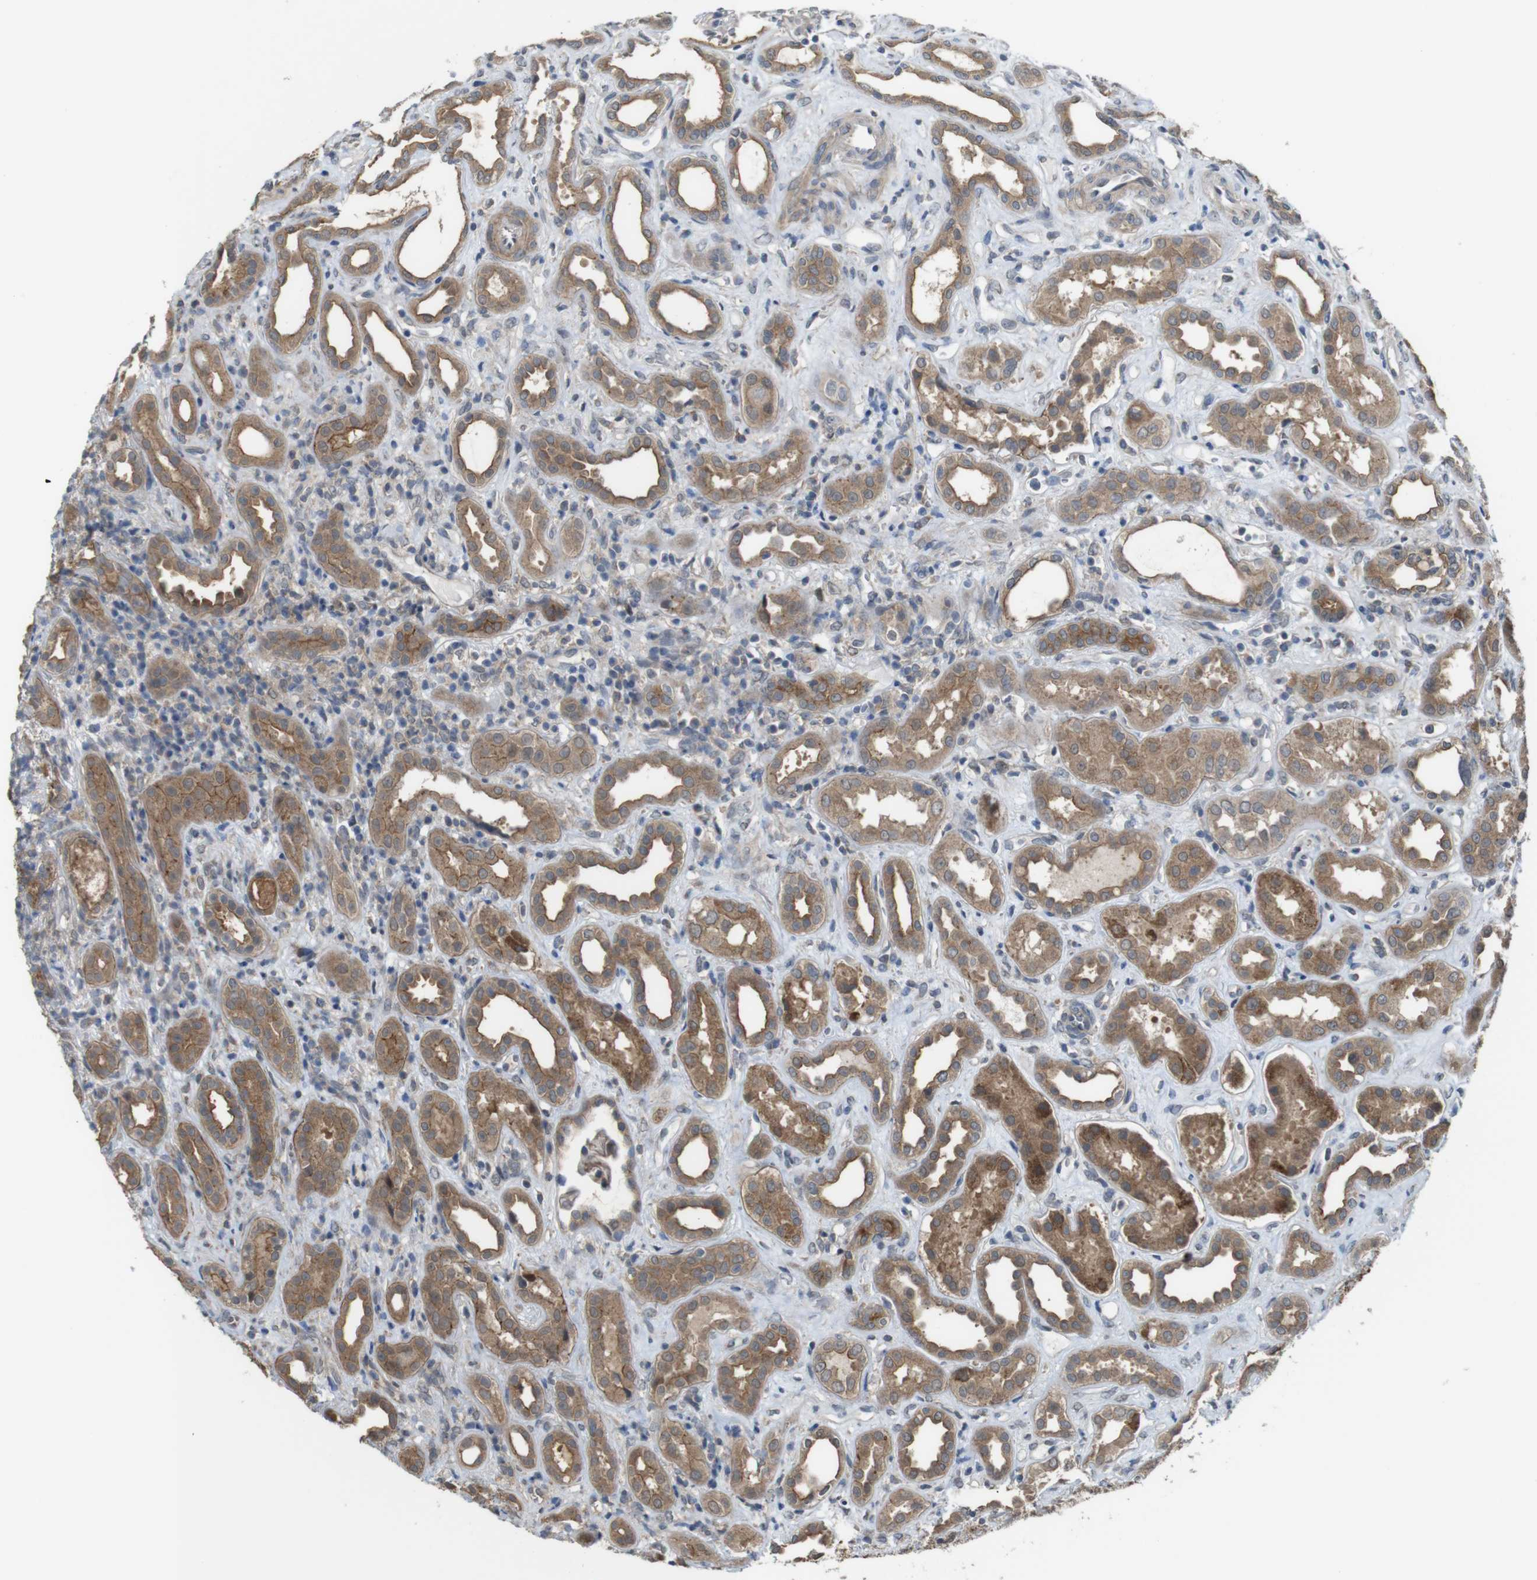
{"staining": {"intensity": "weak", "quantity": ">75%", "location": "cytoplasmic/membranous"}, "tissue": "kidney", "cell_type": "Cells in glomeruli", "image_type": "normal", "snomed": [{"axis": "morphology", "description": "Normal tissue, NOS"}, {"axis": "topography", "description": "Kidney"}], "caption": "Unremarkable kidney was stained to show a protein in brown. There is low levels of weak cytoplasmic/membranous positivity in about >75% of cells in glomeruli. The staining is performed using DAB (3,3'-diaminobenzidine) brown chromogen to label protein expression. The nuclei are counter-stained blue using hematoxylin.", "gene": "CDC34", "patient": {"sex": "male", "age": 59}}